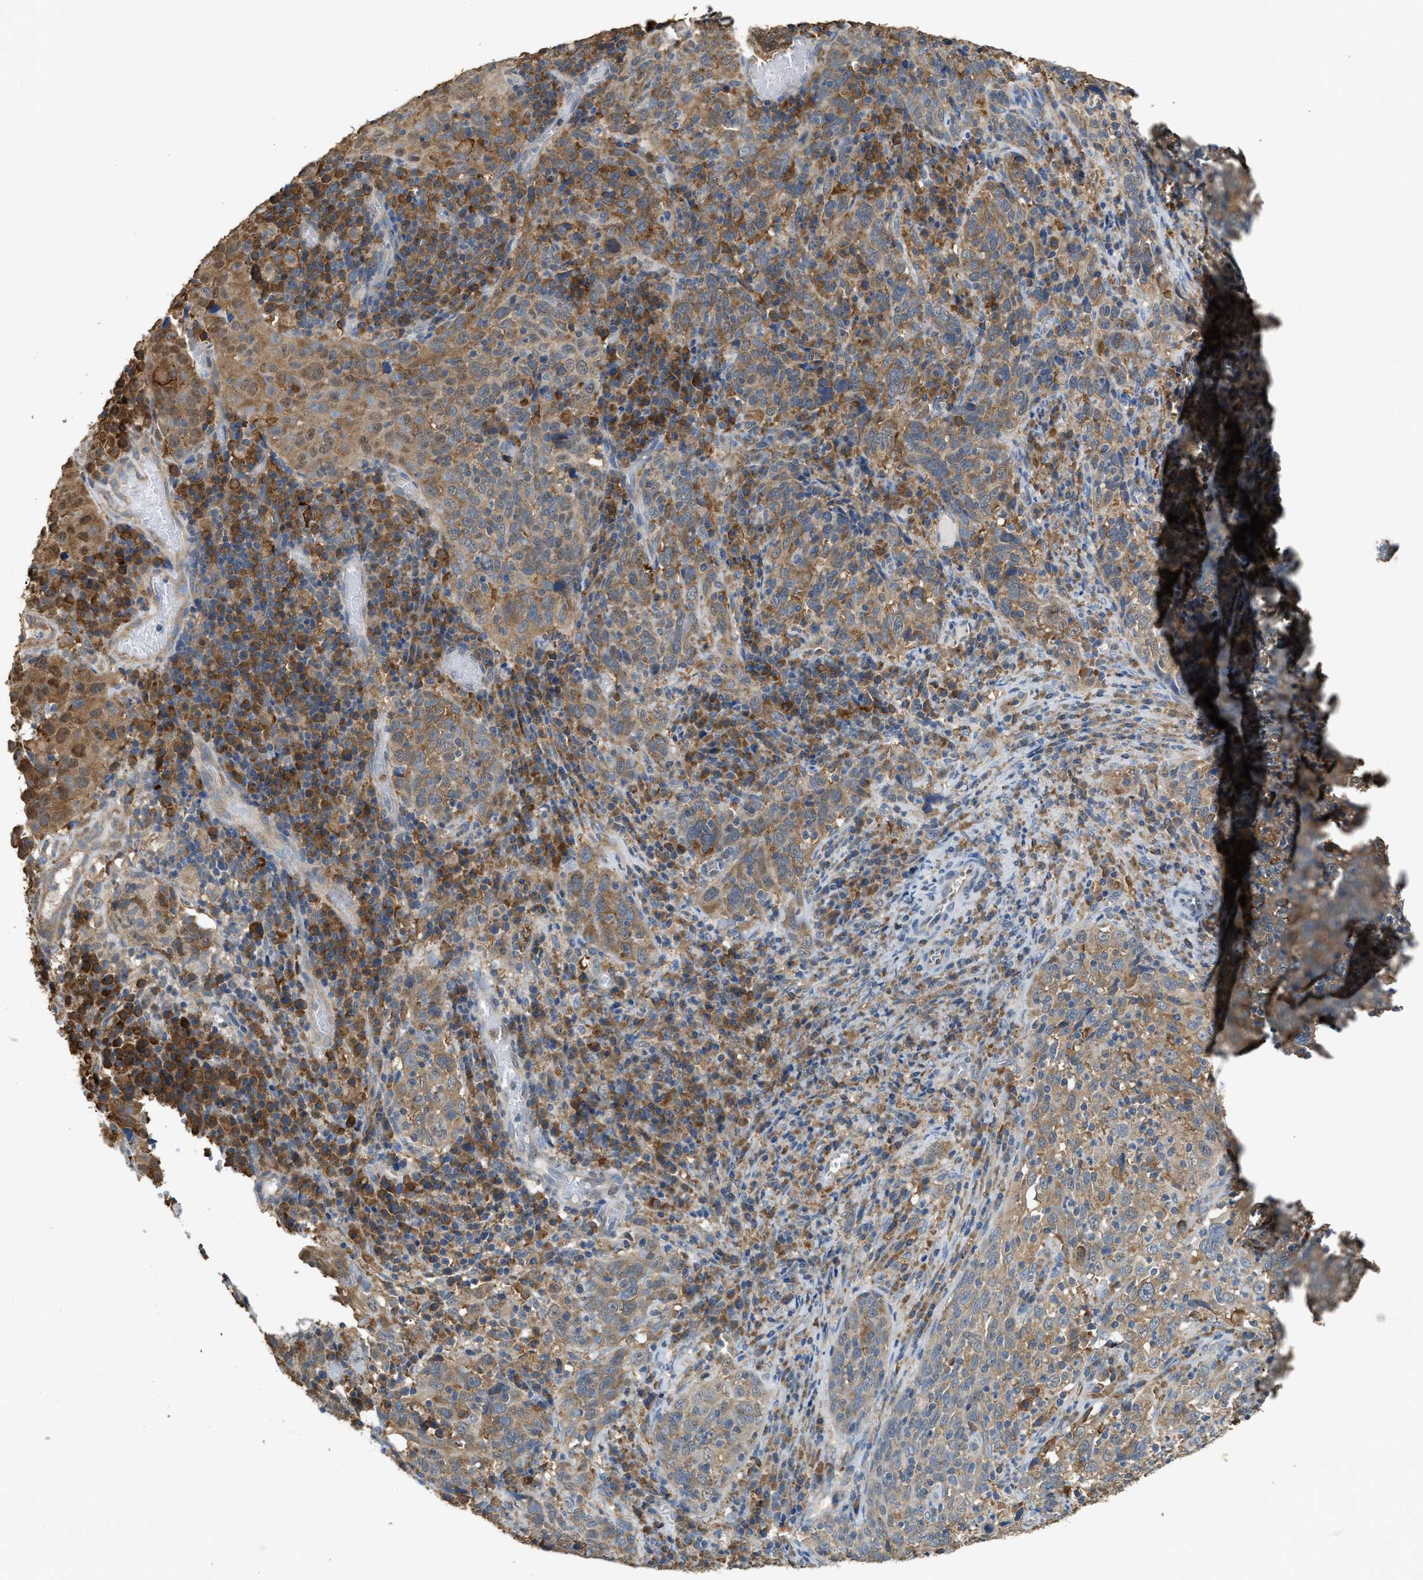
{"staining": {"intensity": "moderate", "quantity": ">75%", "location": "cytoplasmic/membranous"}, "tissue": "cervical cancer", "cell_type": "Tumor cells", "image_type": "cancer", "snomed": [{"axis": "morphology", "description": "Squamous cell carcinoma, NOS"}, {"axis": "topography", "description": "Cervix"}], "caption": "Immunohistochemical staining of cervical cancer demonstrates moderate cytoplasmic/membranous protein positivity in about >75% of tumor cells. The protein of interest is shown in brown color, while the nuclei are stained blue.", "gene": "GCN1", "patient": {"sex": "female", "age": 46}}